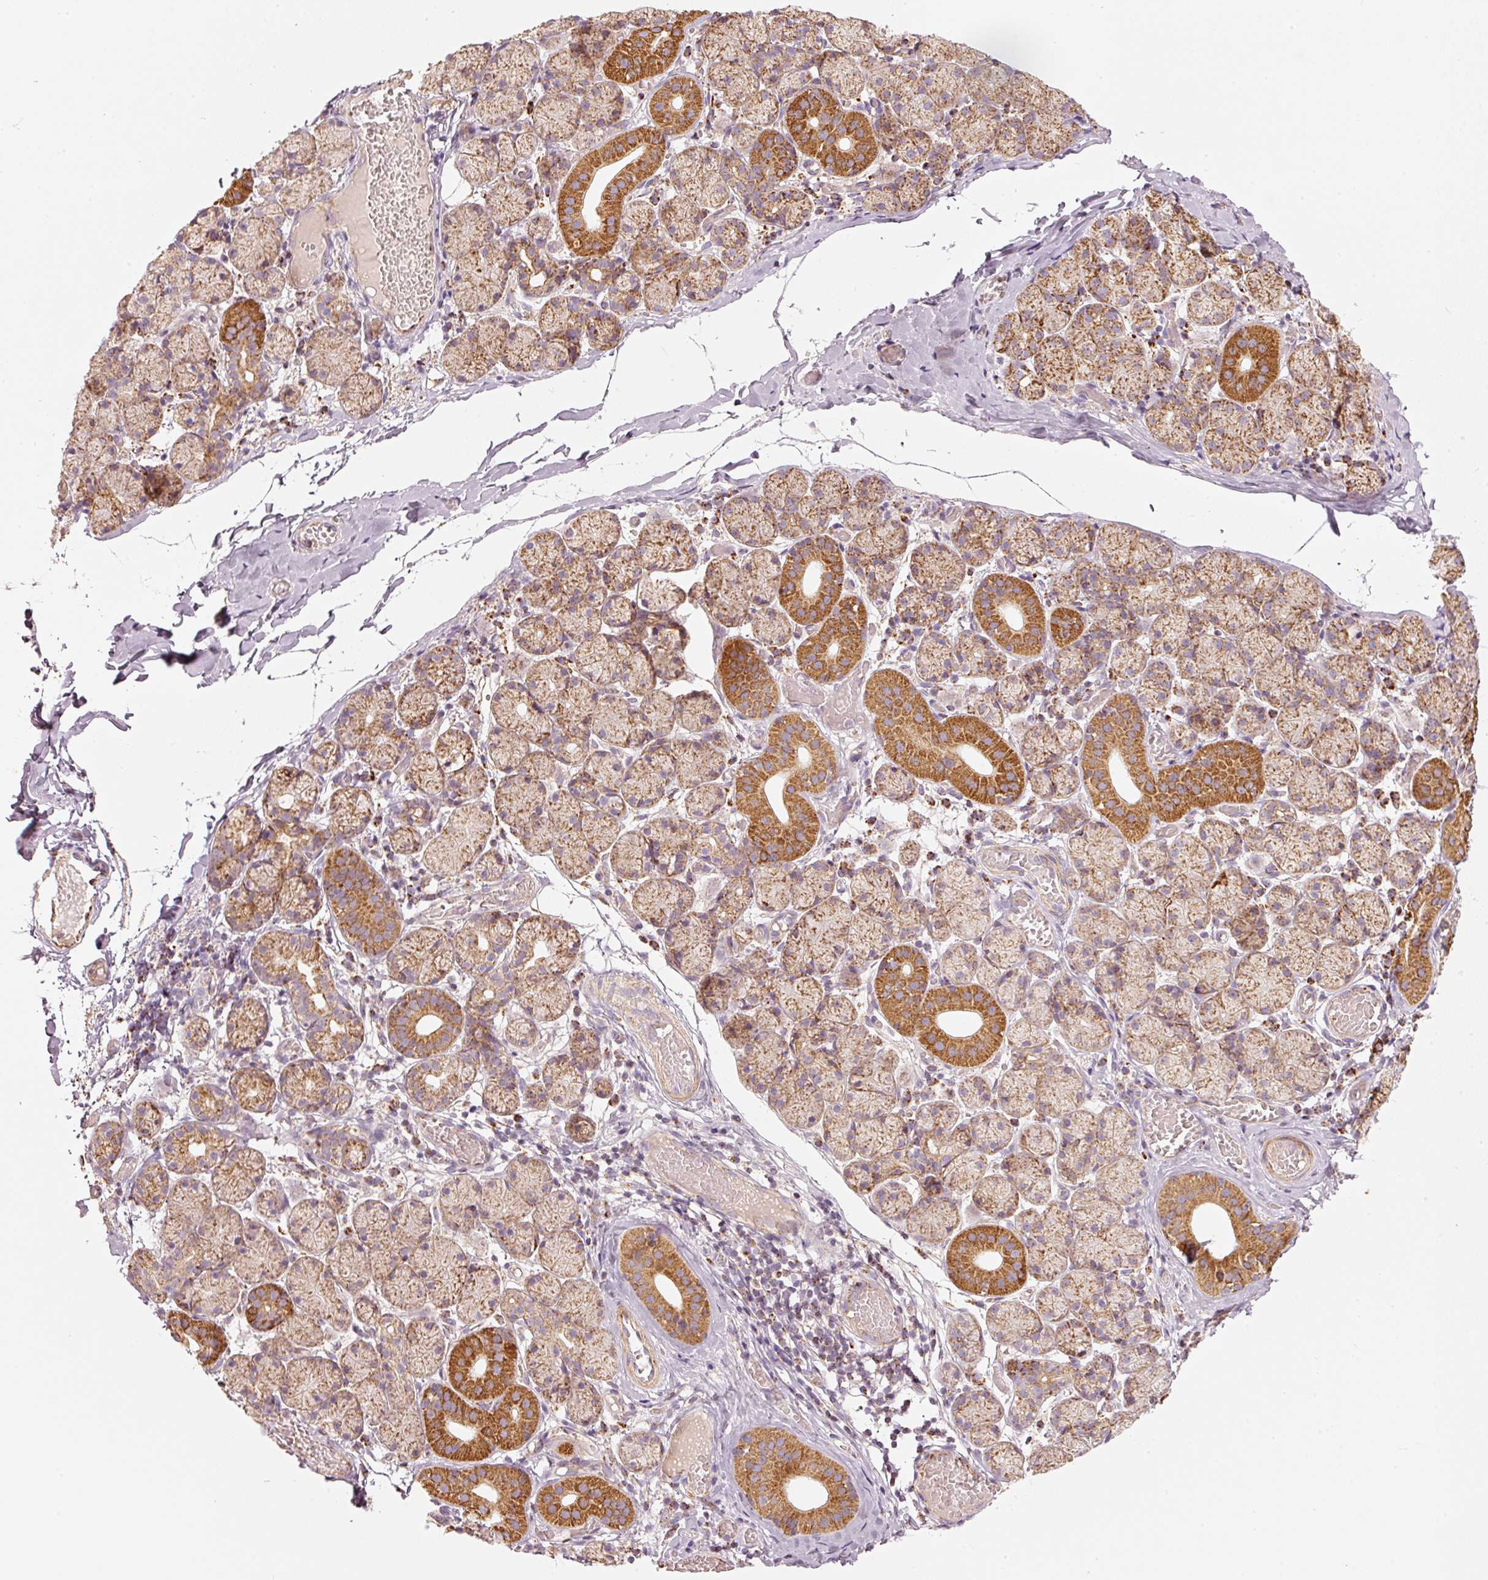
{"staining": {"intensity": "strong", "quantity": "25%-75%", "location": "cytoplasmic/membranous"}, "tissue": "salivary gland", "cell_type": "Glandular cells", "image_type": "normal", "snomed": [{"axis": "morphology", "description": "Normal tissue, NOS"}, {"axis": "topography", "description": "Salivary gland"}], "caption": "Salivary gland was stained to show a protein in brown. There is high levels of strong cytoplasmic/membranous staining in approximately 25%-75% of glandular cells.", "gene": "C17orf98", "patient": {"sex": "female", "age": 24}}